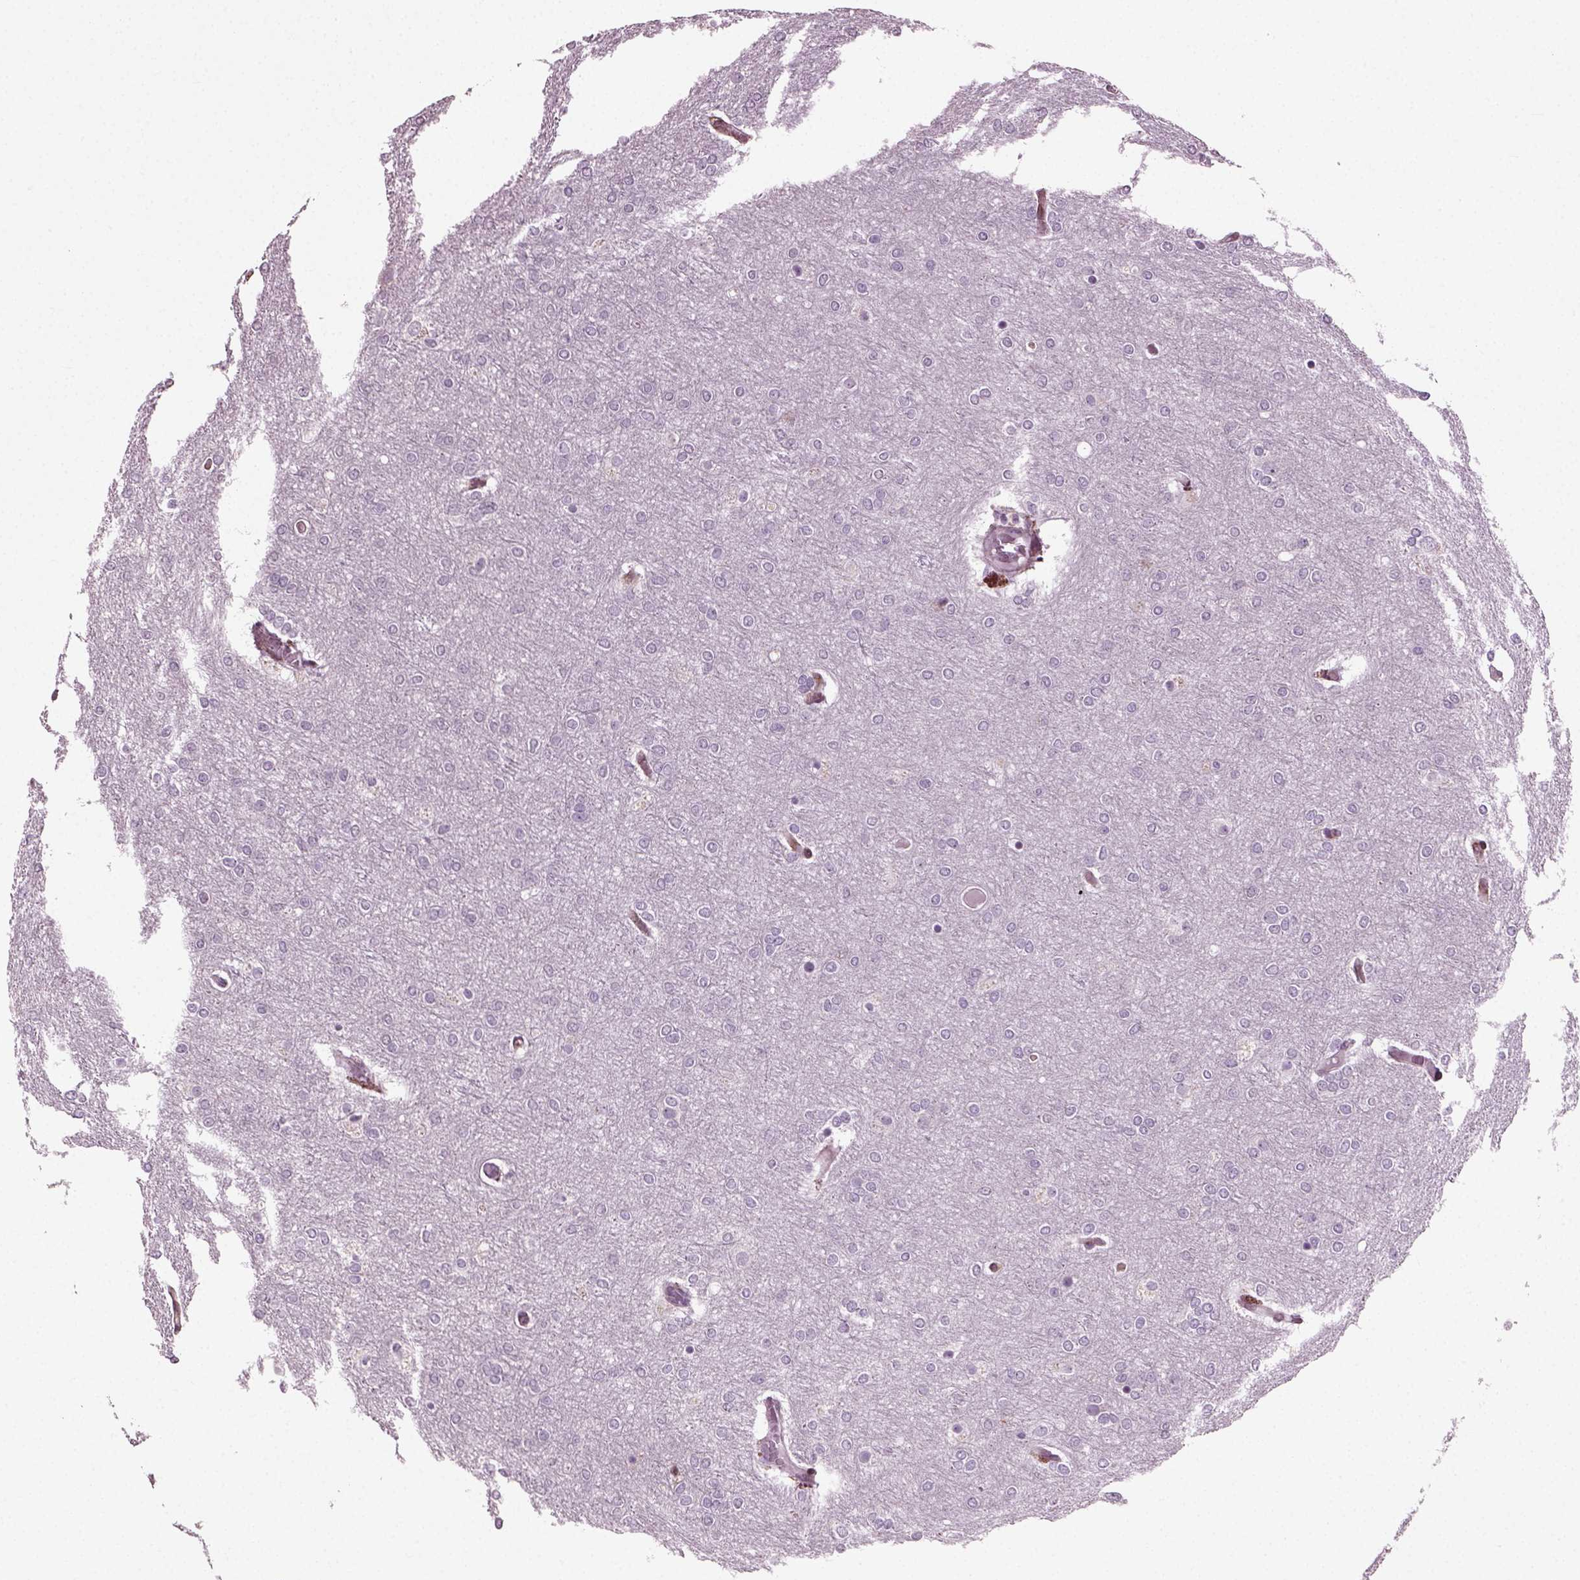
{"staining": {"intensity": "negative", "quantity": "none", "location": "none"}, "tissue": "glioma", "cell_type": "Tumor cells", "image_type": "cancer", "snomed": [{"axis": "morphology", "description": "Glioma, malignant, High grade"}, {"axis": "topography", "description": "Brain"}], "caption": "High power microscopy photomicrograph of an IHC histopathology image of glioma, revealing no significant staining in tumor cells. (DAB IHC with hematoxylin counter stain).", "gene": "HEYL", "patient": {"sex": "female", "age": 61}}